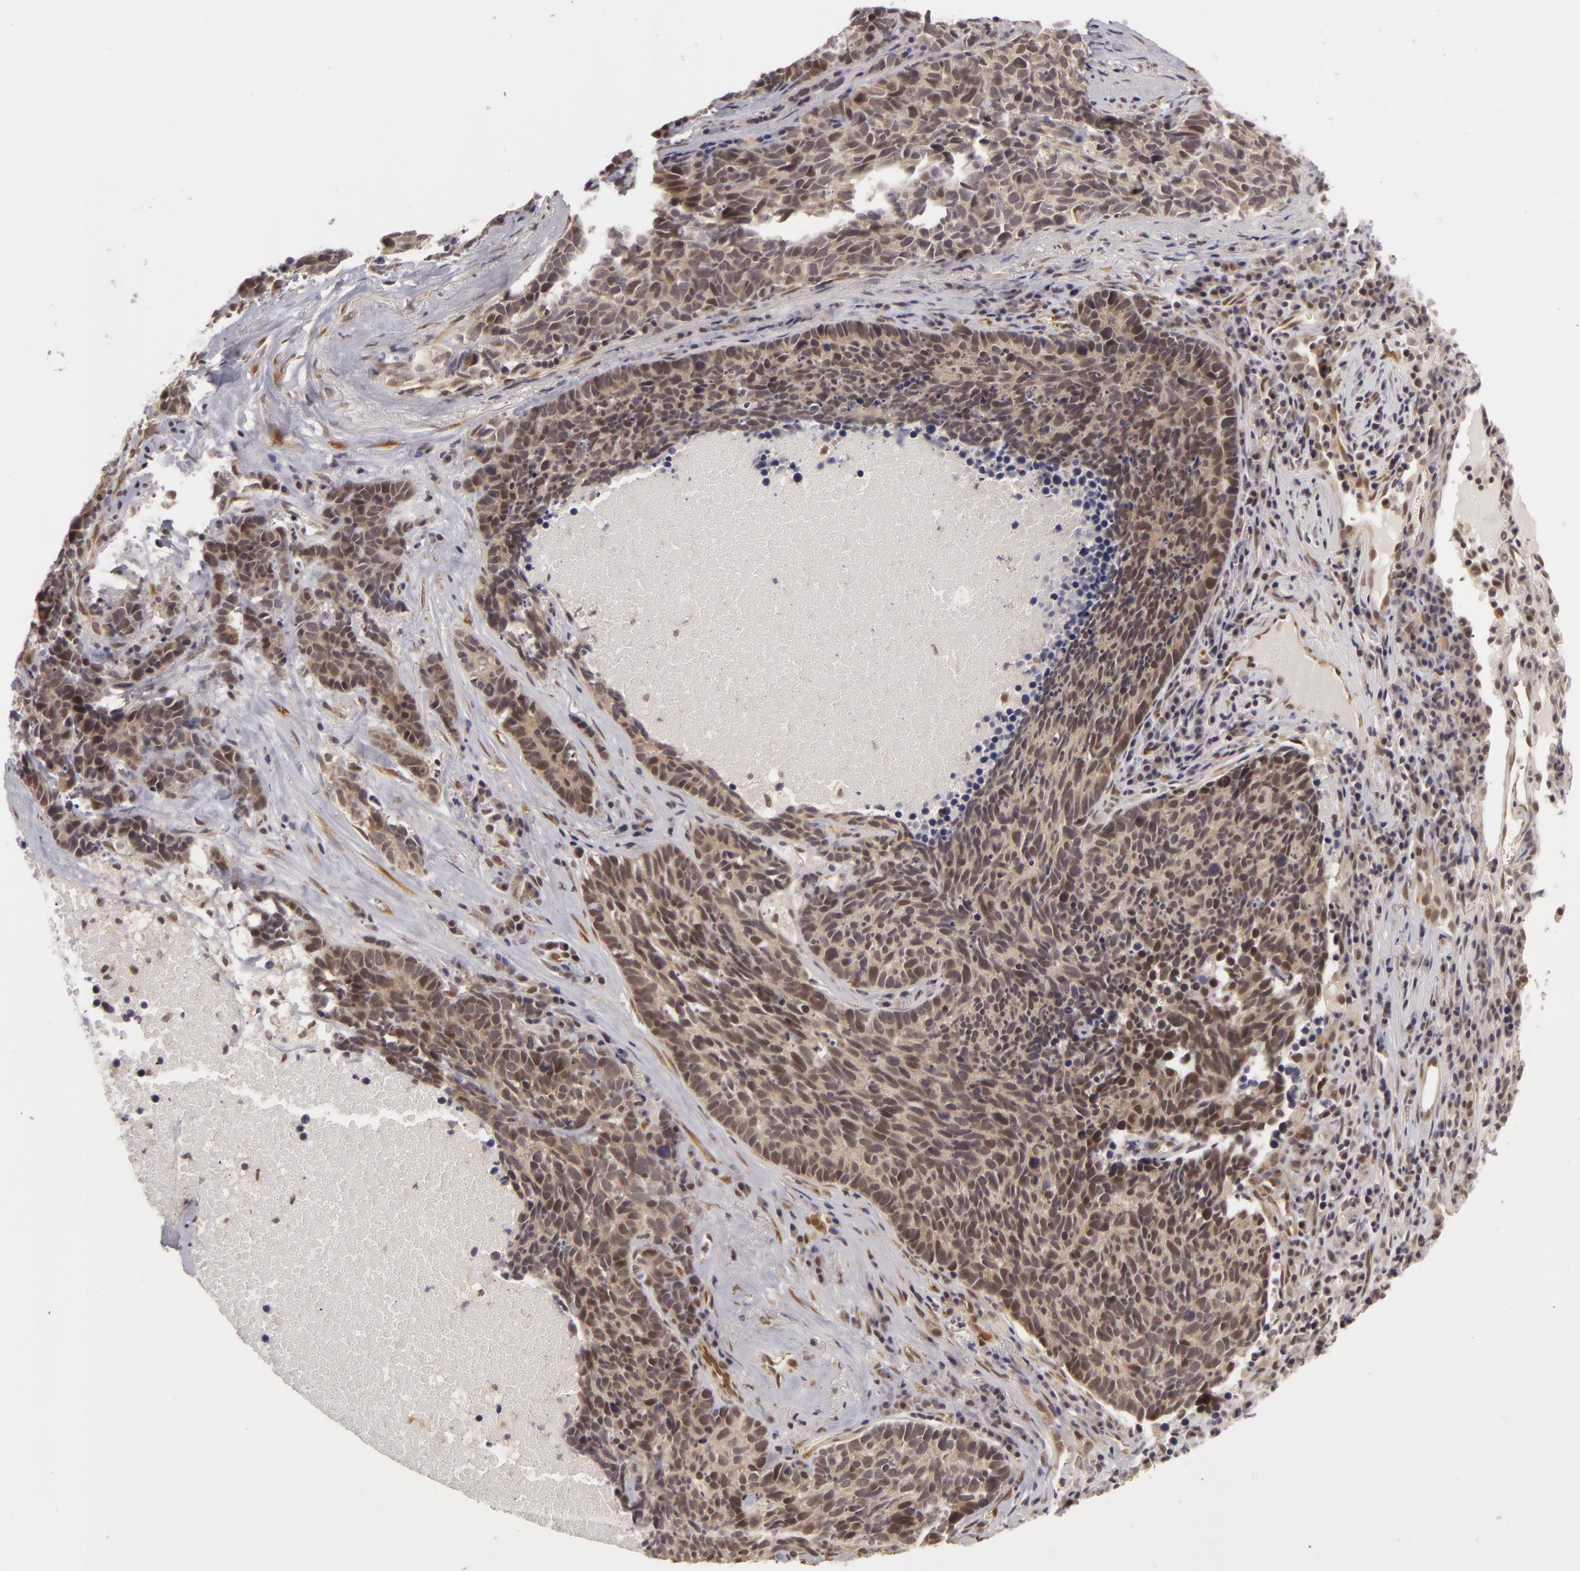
{"staining": {"intensity": "moderate", "quantity": "25%-75%", "location": "nuclear"}, "tissue": "lung cancer", "cell_type": "Tumor cells", "image_type": "cancer", "snomed": [{"axis": "morphology", "description": "Neoplasm, malignant, NOS"}, {"axis": "topography", "description": "Lung"}], "caption": "Neoplasm (malignant) (lung) was stained to show a protein in brown. There is medium levels of moderate nuclear staining in about 25%-75% of tumor cells.", "gene": "ZNF133", "patient": {"sex": "female", "age": 75}}